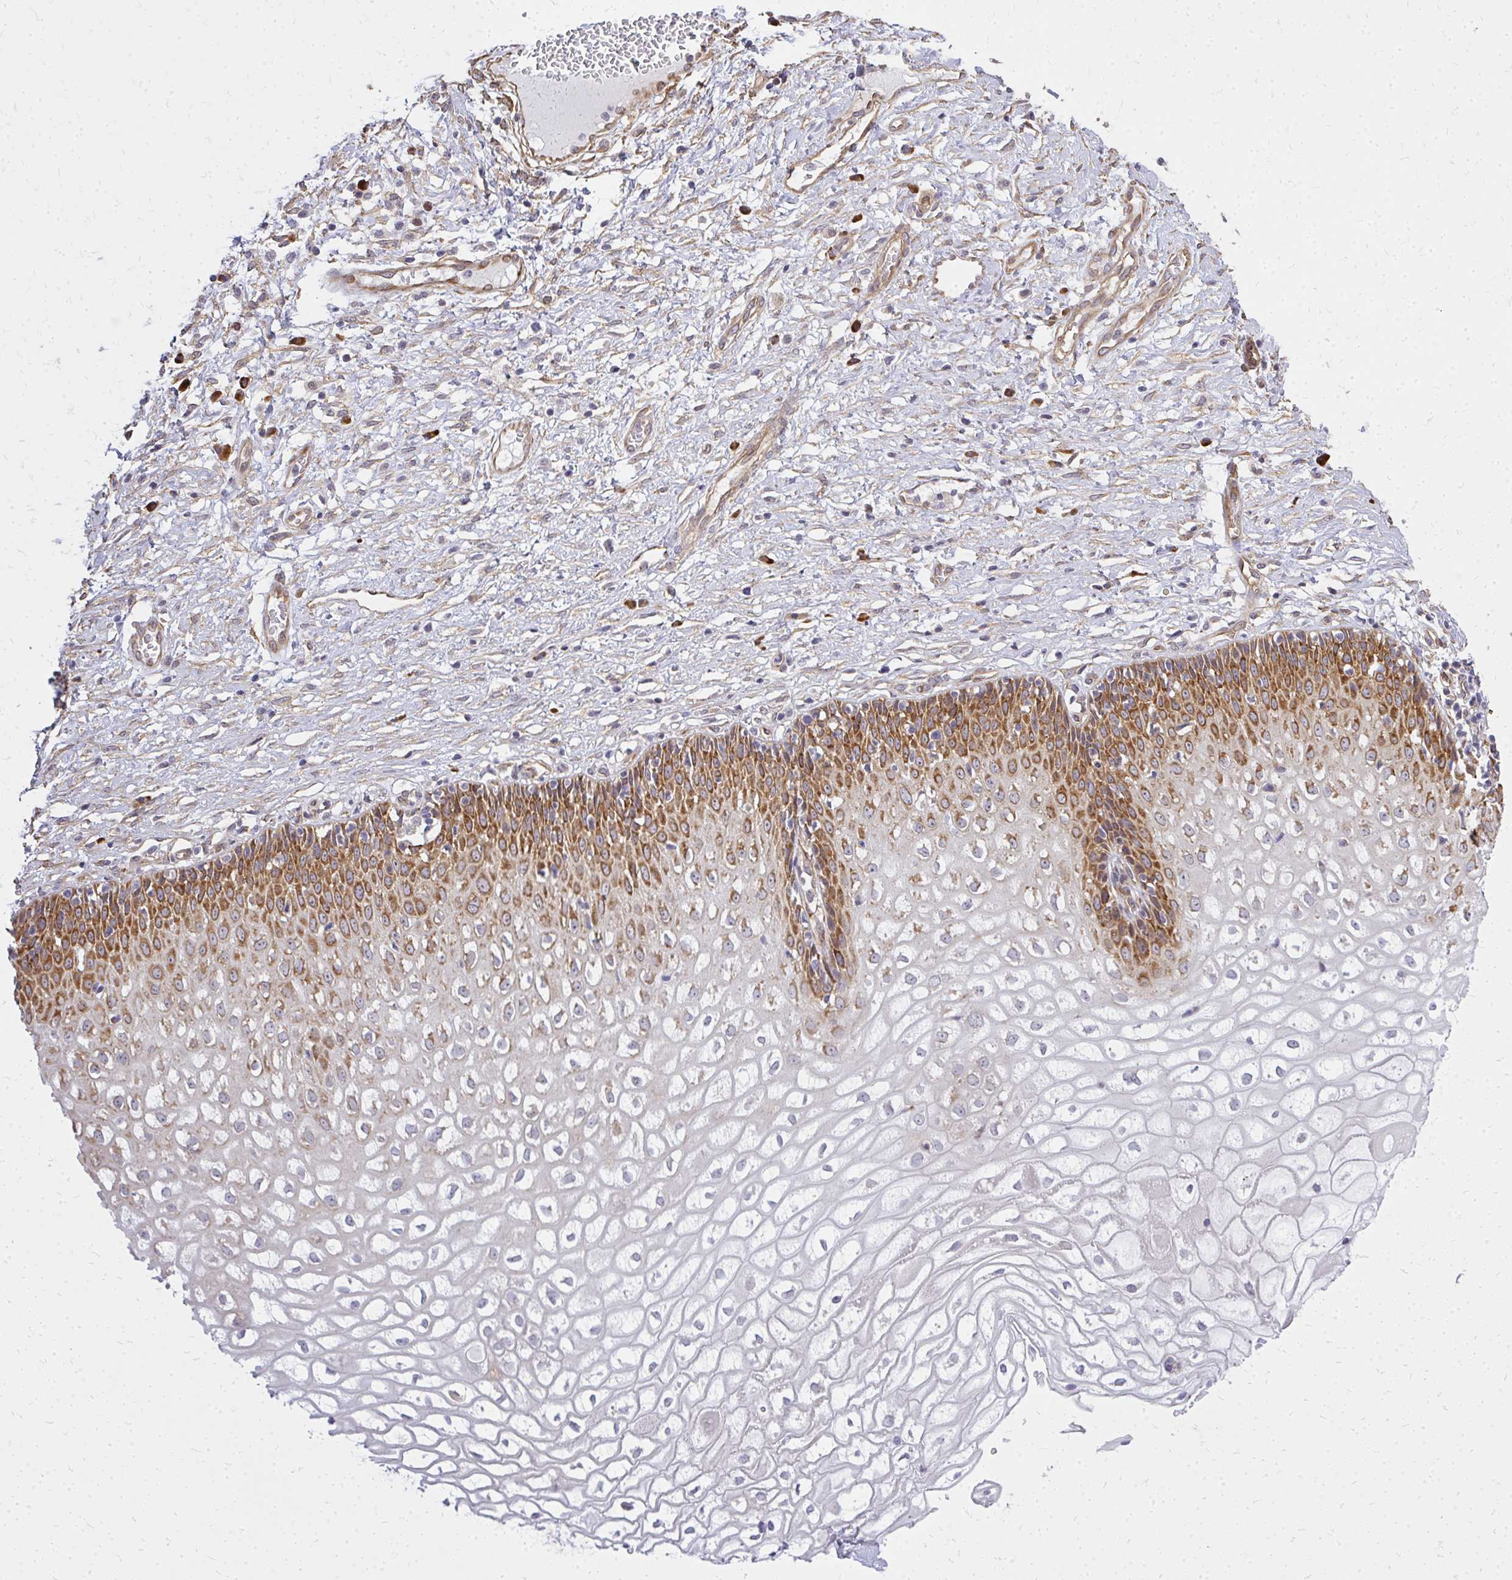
{"staining": {"intensity": "weak", "quantity": "25%-75%", "location": "cytoplasmic/membranous"}, "tissue": "cervix", "cell_type": "Glandular cells", "image_type": "normal", "snomed": [{"axis": "morphology", "description": "Normal tissue, NOS"}, {"axis": "topography", "description": "Cervix"}], "caption": "This micrograph demonstrates IHC staining of unremarkable cervix, with low weak cytoplasmic/membranous expression in approximately 25%-75% of glandular cells.", "gene": "ENSG00000258472", "patient": {"sex": "female", "age": 36}}